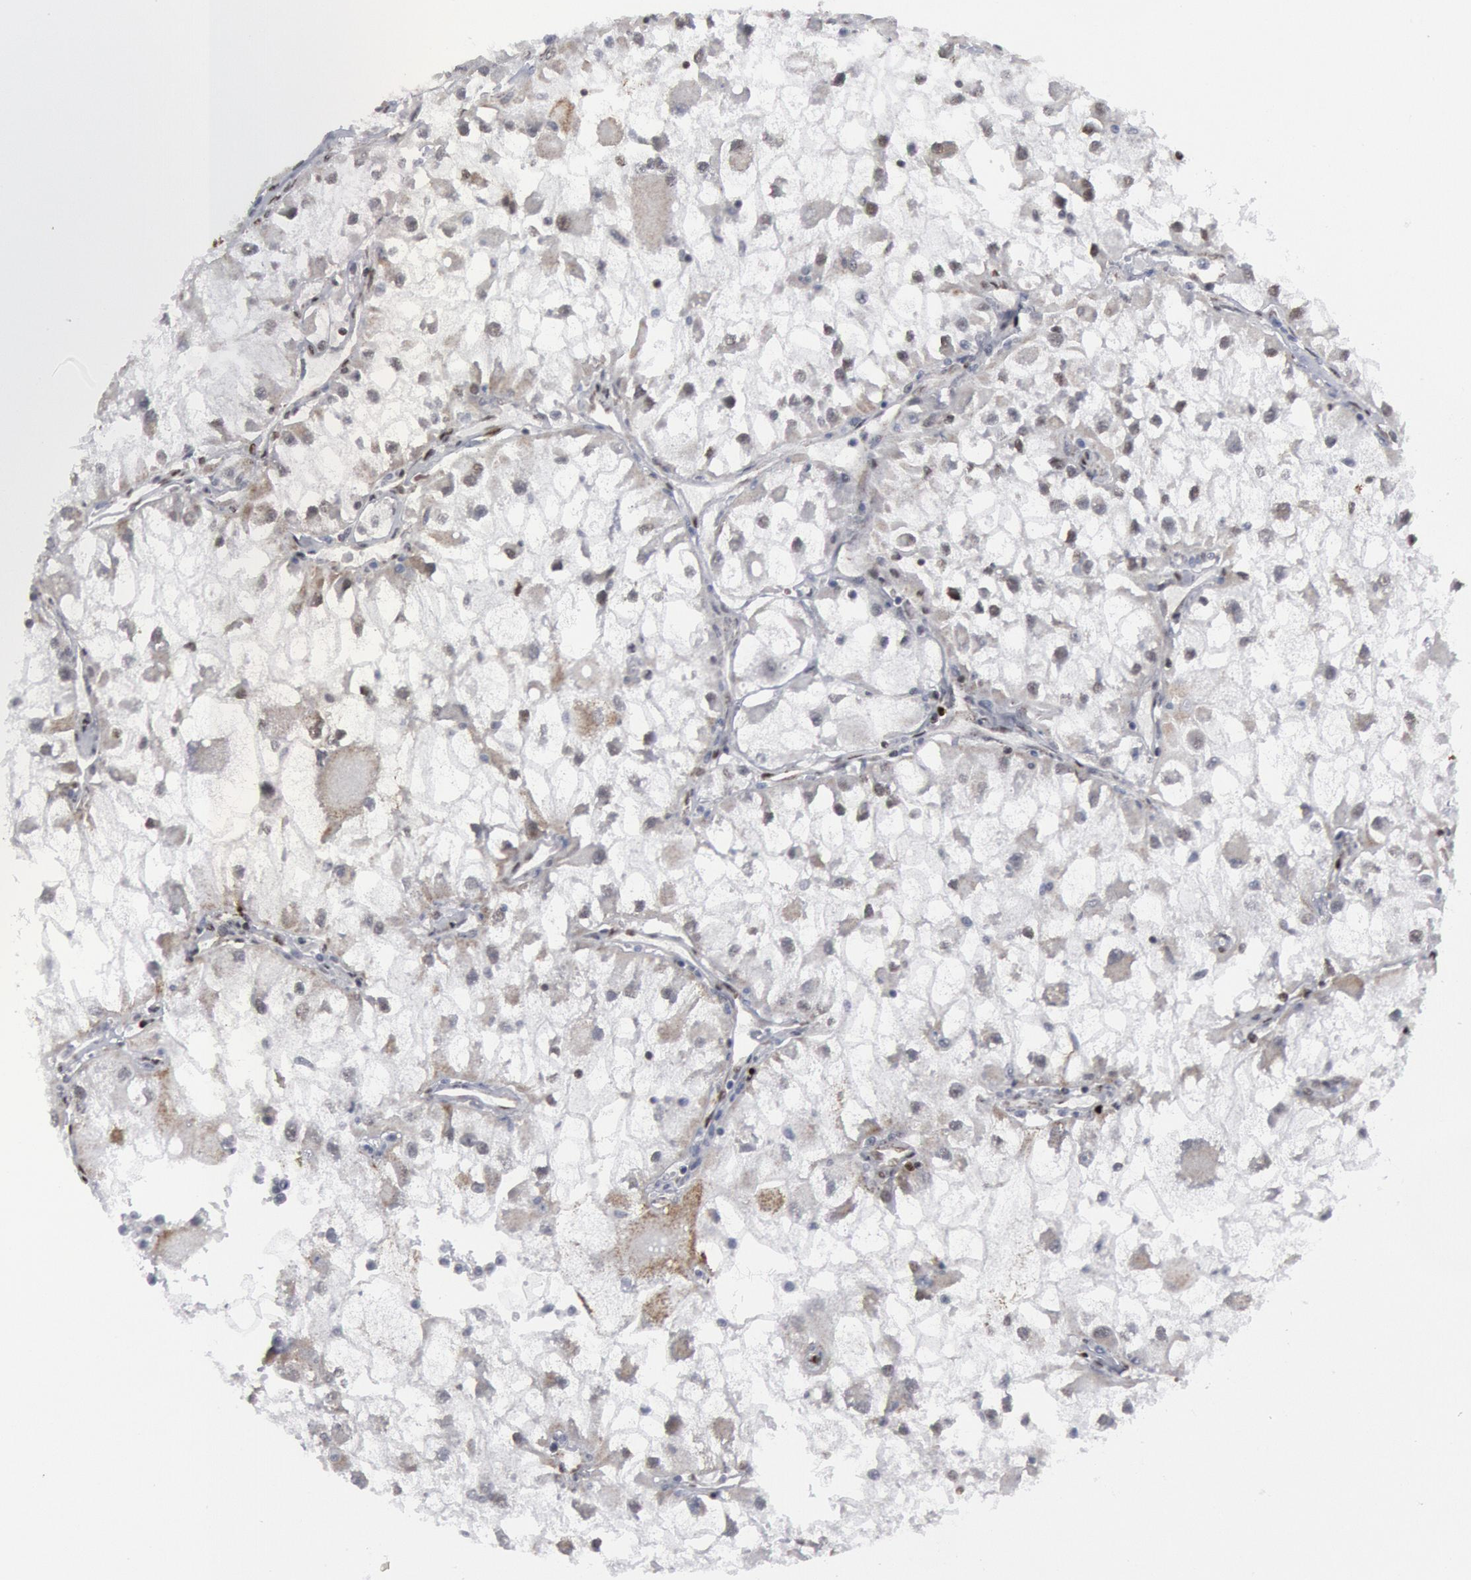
{"staining": {"intensity": "negative", "quantity": "none", "location": "none"}, "tissue": "renal cancer", "cell_type": "Tumor cells", "image_type": "cancer", "snomed": [{"axis": "morphology", "description": "Adenocarcinoma, NOS"}, {"axis": "topography", "description": "Kidney"}], "caption": "This is an immunohistochemistry (IHC) micrograph of renal cancer. There is no expression in tumor cells.", "gene": "MECP2", "patient": {"sex": "female", "age": 73}}